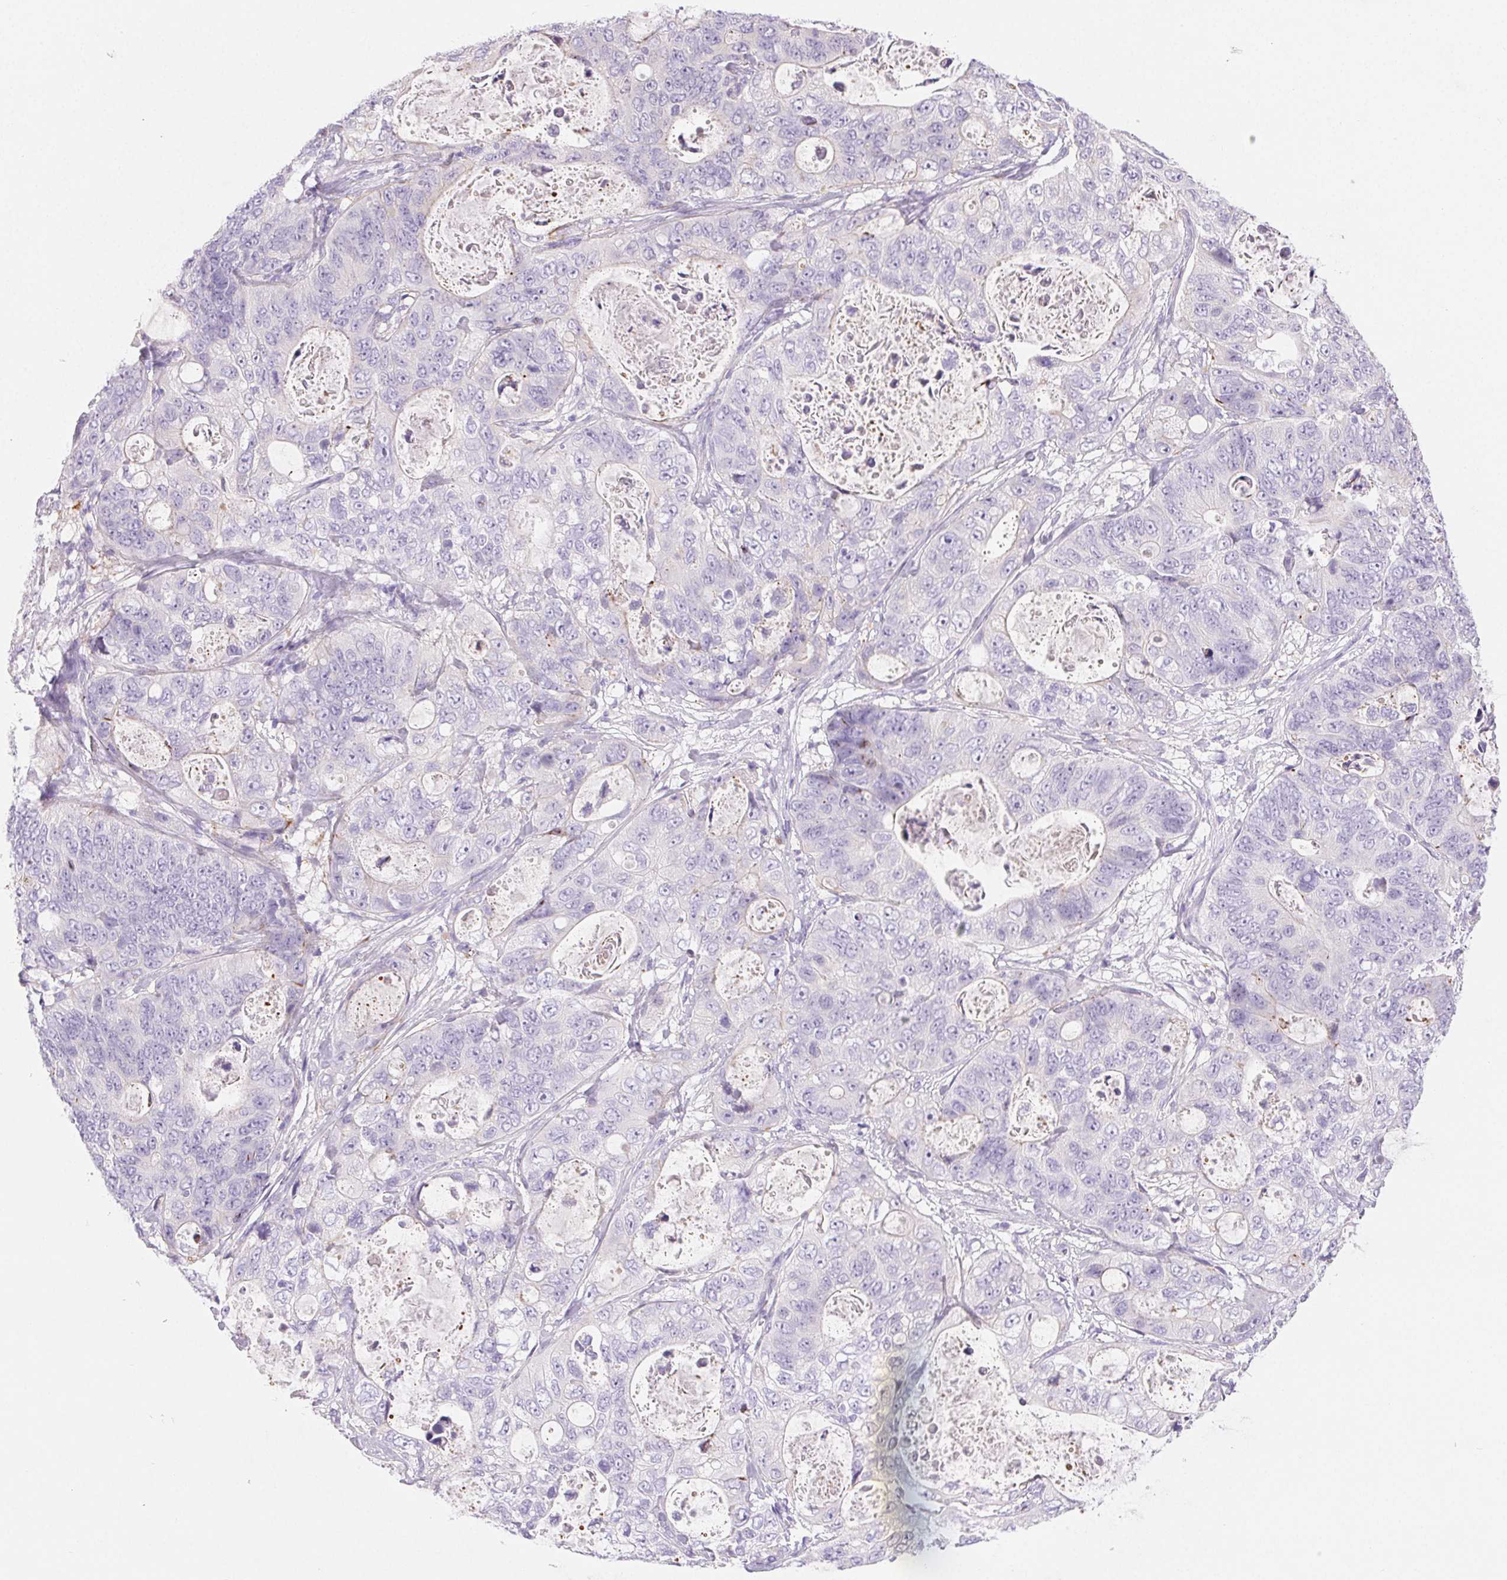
{"staining": {"intensity": "negative", "quantity": "none", "location": "none"}, "tissue": "stomach cancer", "cell_type": "Tumor cells", "image_type": "cancer", "snomed": [{"axis": "morphology", "description": "Normal tissue, NOS"}, {"axis": "morphology", "description": "Adenocarcinoma, NOS"}, {"axis": "topography", "description": "Stomach"}], "caption": "Stomach cancer was stained to show a protein in brown. There is no significant positivity in tumor cells.", "gene": "CLDN16", "patient": {"sex": "female", "age": 89}}